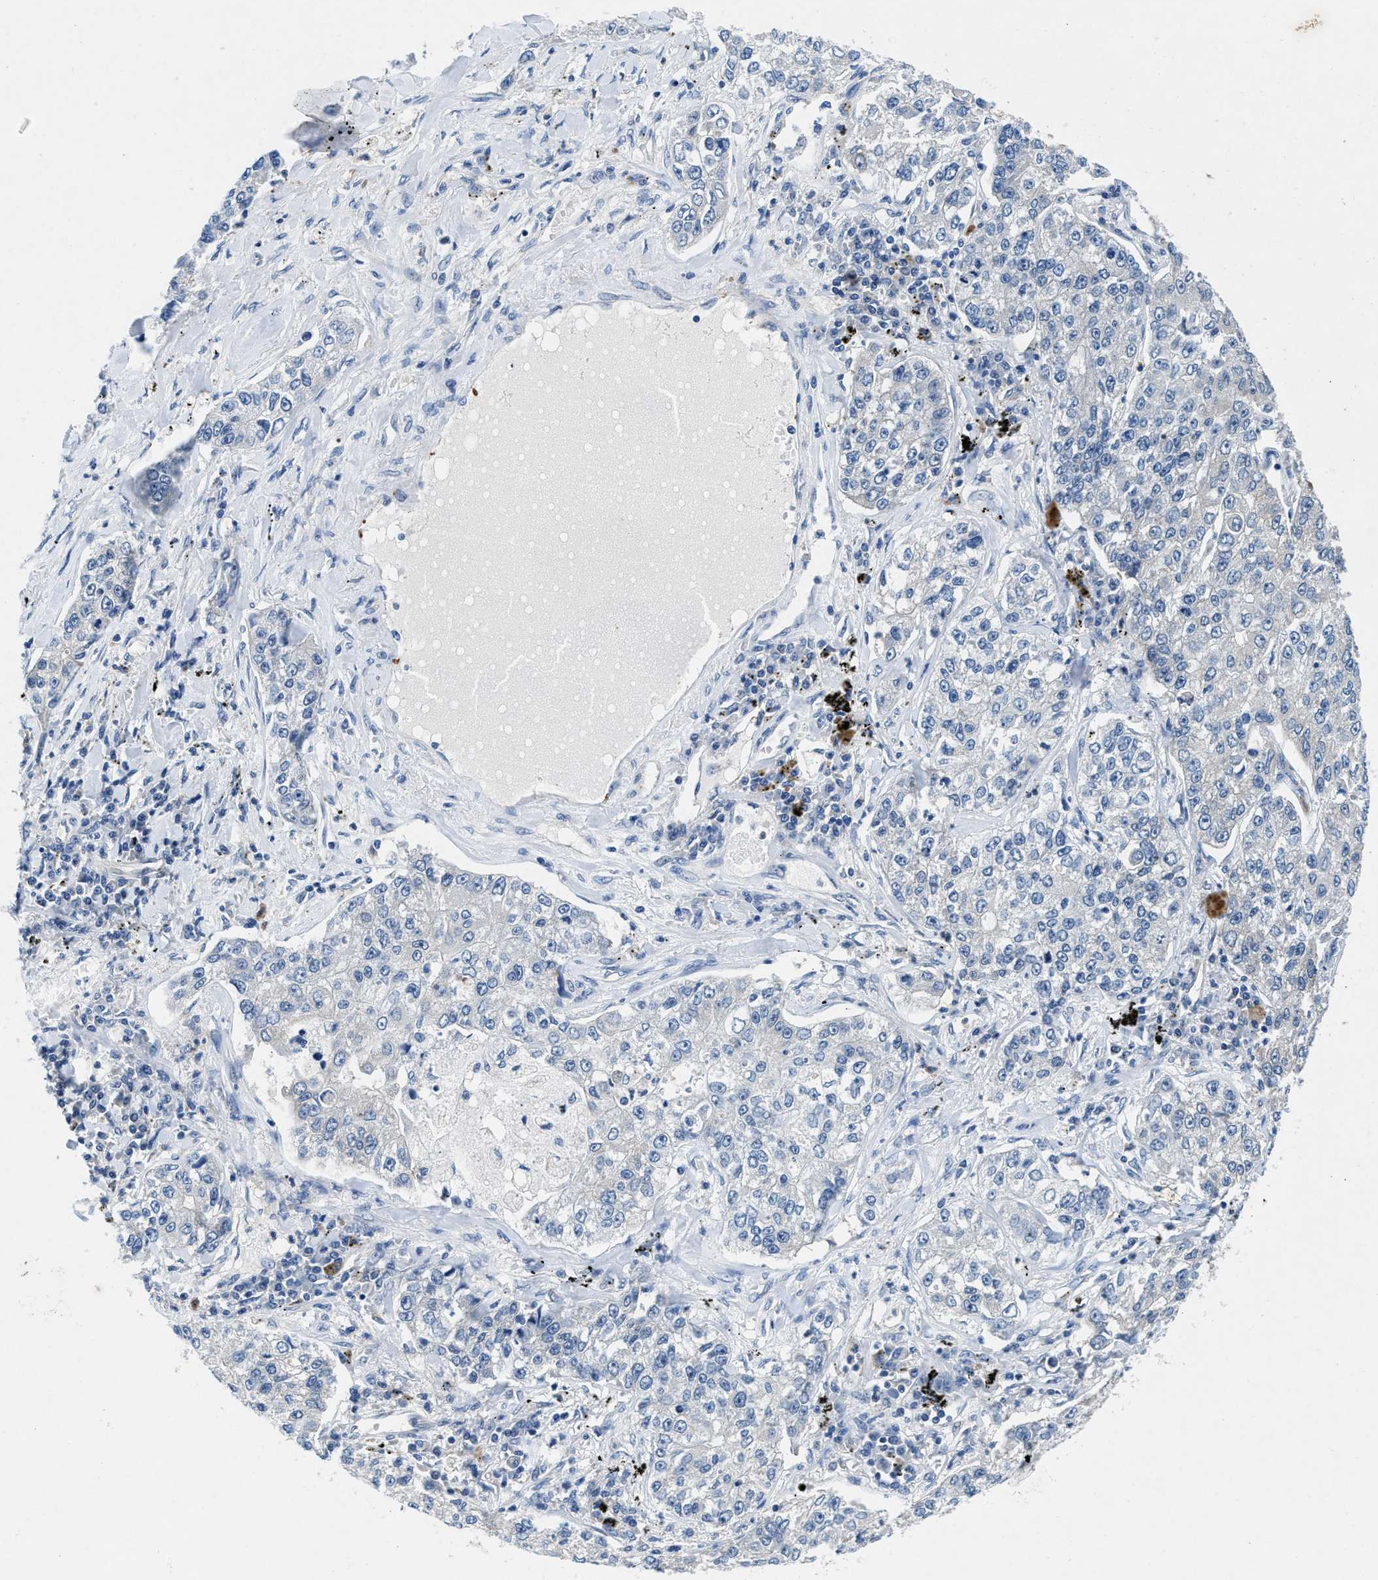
{"staining": {"intensity": "negative", "quantity": "none", "location": "none"}, "tissue": "lung cancer", "cell_type": "Tumor cells", "image_type": "cancer", "snomed": [{"axis": "morphology", "description": "Adenocarcinoma, NOS"}, {"axis": "topography", "description": "Lung"}], "caption": "Immunohistochemical staining of lung cancer exhibits no significant staining in tumor cells. Brightfield microscopy of immunohistochemistry (IHC) stained with DAB (brown) and hematoxylin (blue), captured at high magnification.", "gene": "COPS2", "patient": {"sex": "male", "age": 49}}